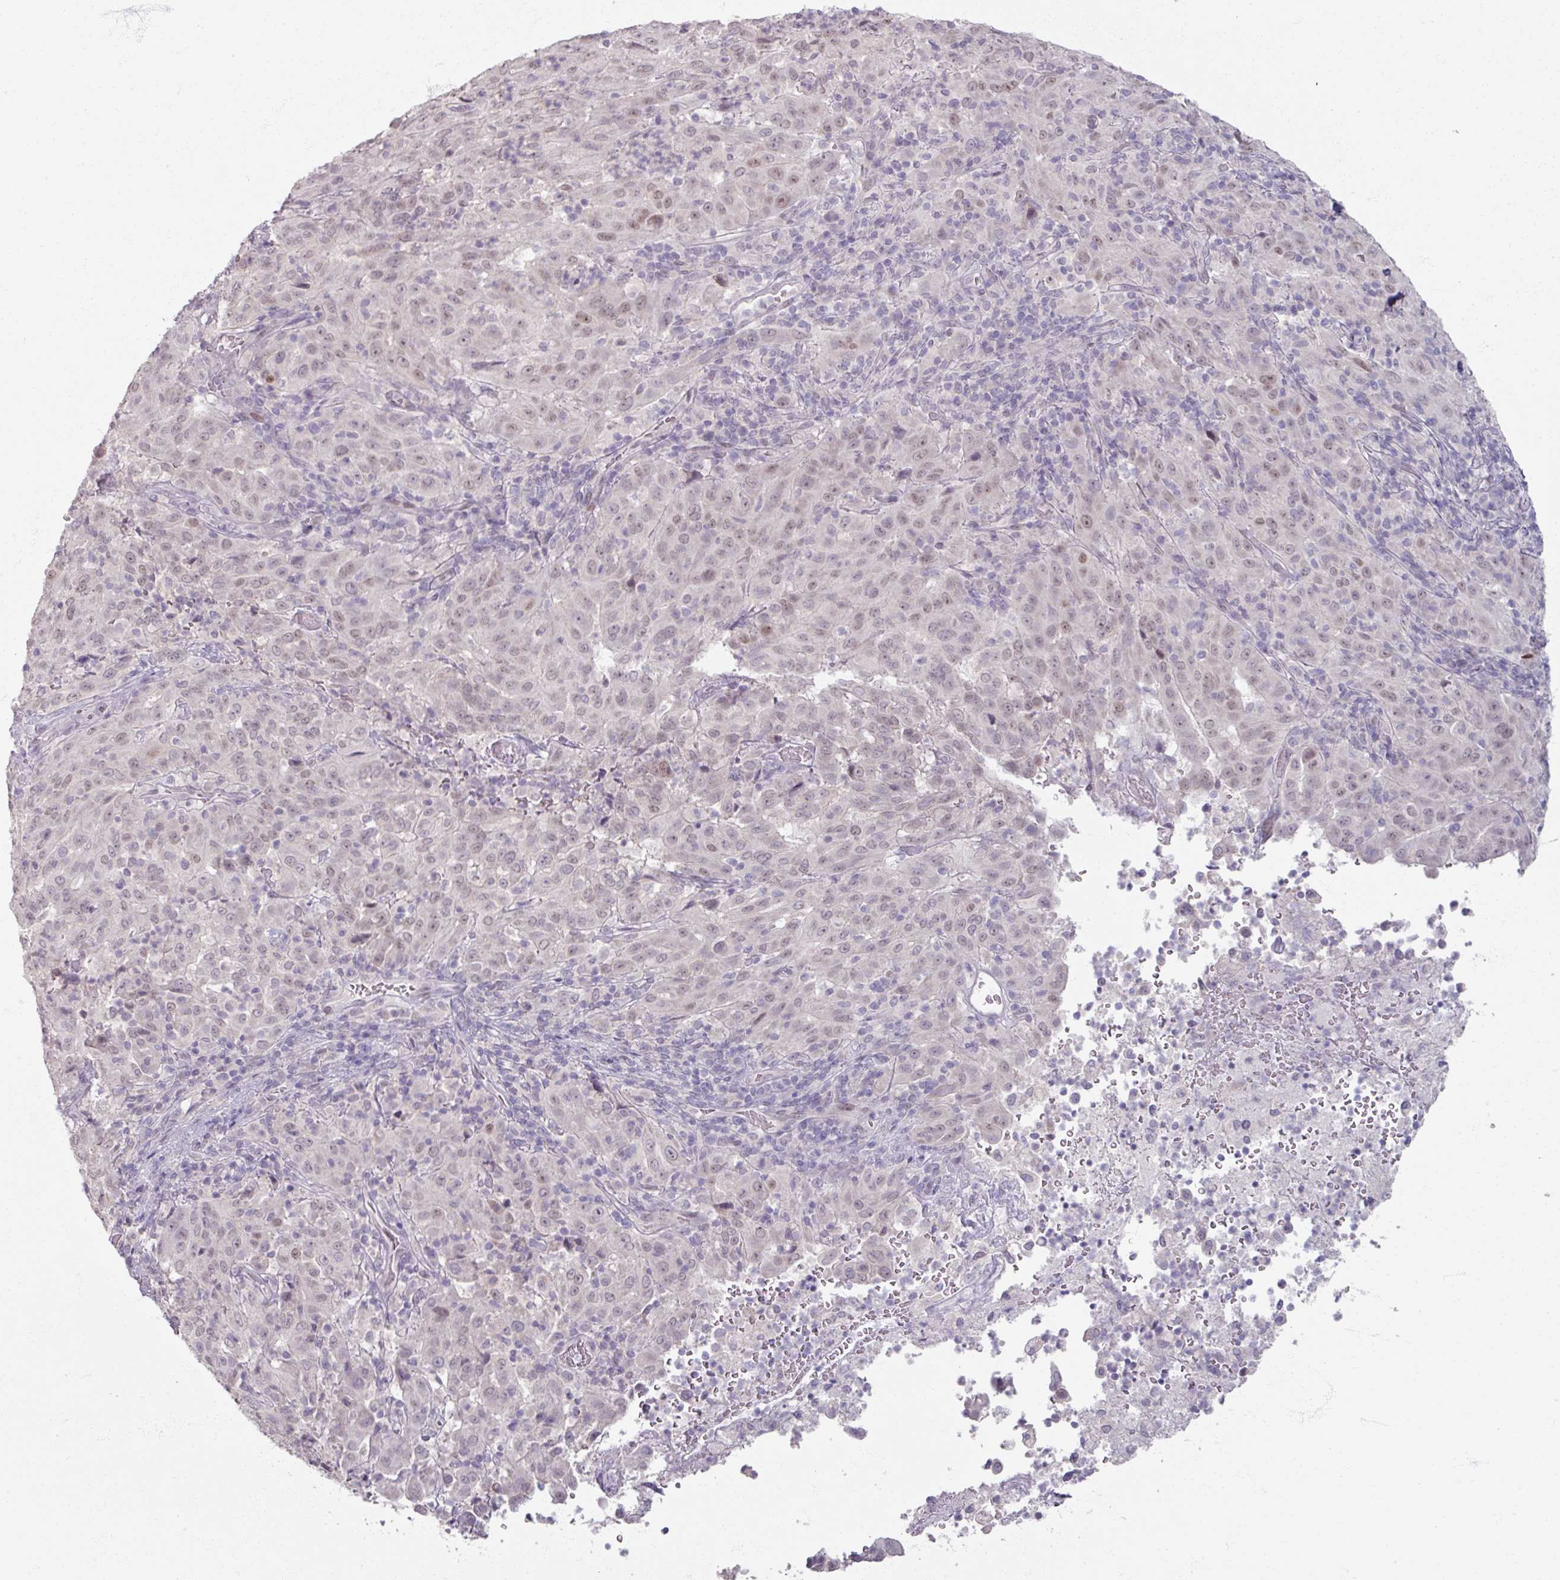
{"staining": {"intensity": "weak", "quantity": "<25%", "location": "nuclear"}, "tissue": "pancreatic cancer", "cell_type": "Tumor cells", "image_type": "cancer", "snomed": [{"axis": "morphology", "description": "Adenocarcinoma, NOS"}, {"axis": "topography", "description": "Pancreas"}], "caption": "A histopathology image of human pancreatic cancer (adenocarcinoma) is negative for staining in tumor cells. Nuclei are stained in blue.", "gene": "SOX11", "patient": {"sex": "male", "age": 63}}